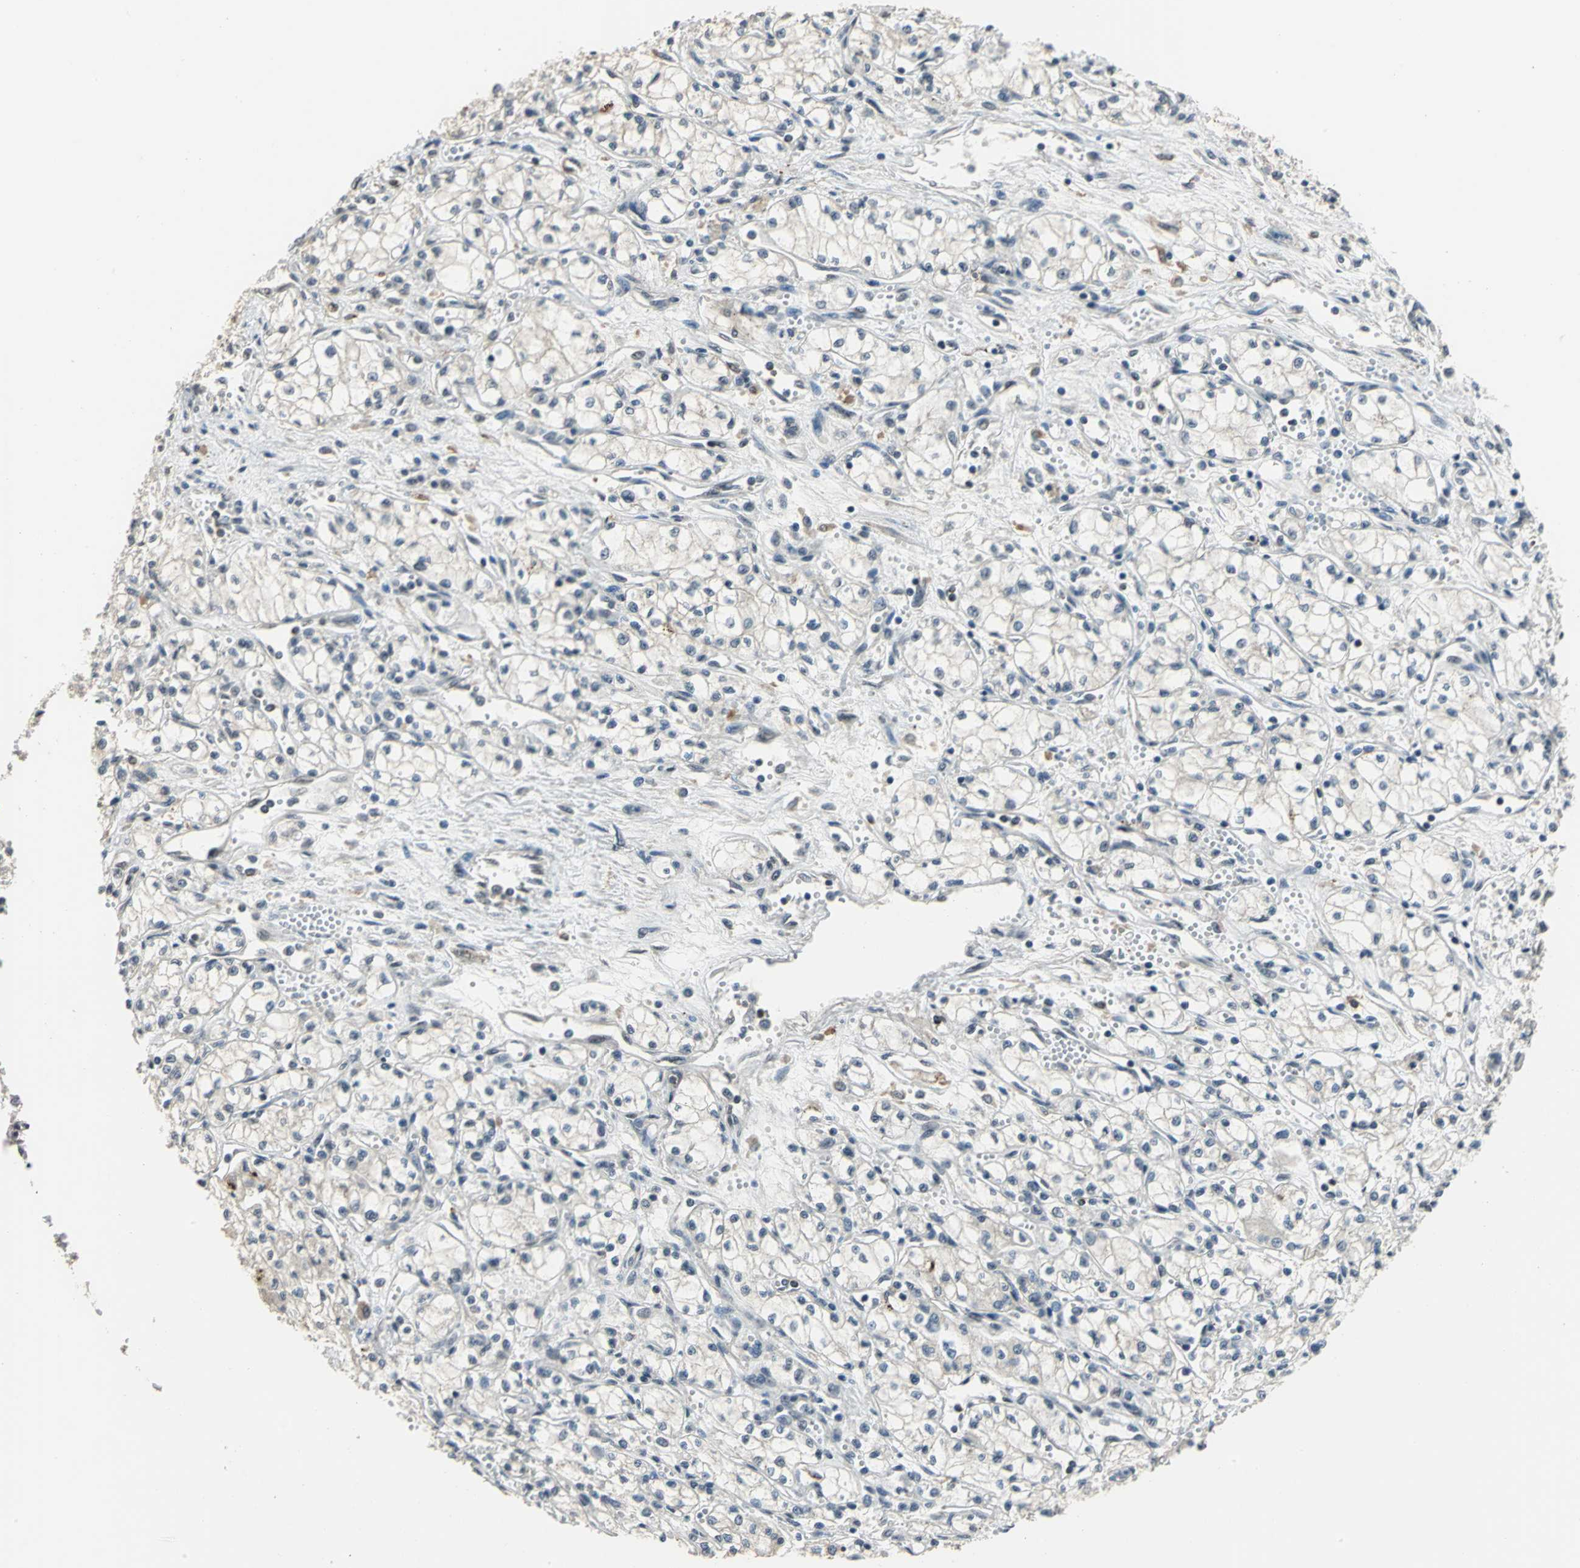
{"staining": {"intensity": "negative", "quantity": "none", "location": "none"}, "tissue": "renal cancer", "cell_type": "Tumor cells", "image_type": "cancer", "snomed": [{"axis": "morphology", "description": "Normal tissue, NOS"}, {"axis": "morphology", "description": "Adenocarcinoma, NOS"}, {"axis": "topography", "description": "Kidney"}], "caption": "Tumor cells are negative for brown protein staining in renal adenocarcinoma. (DAB immunohistochemistry (IHC), high magnification).", "gene": "ELF2", "patient": {"sex": "male", "age": 59}}